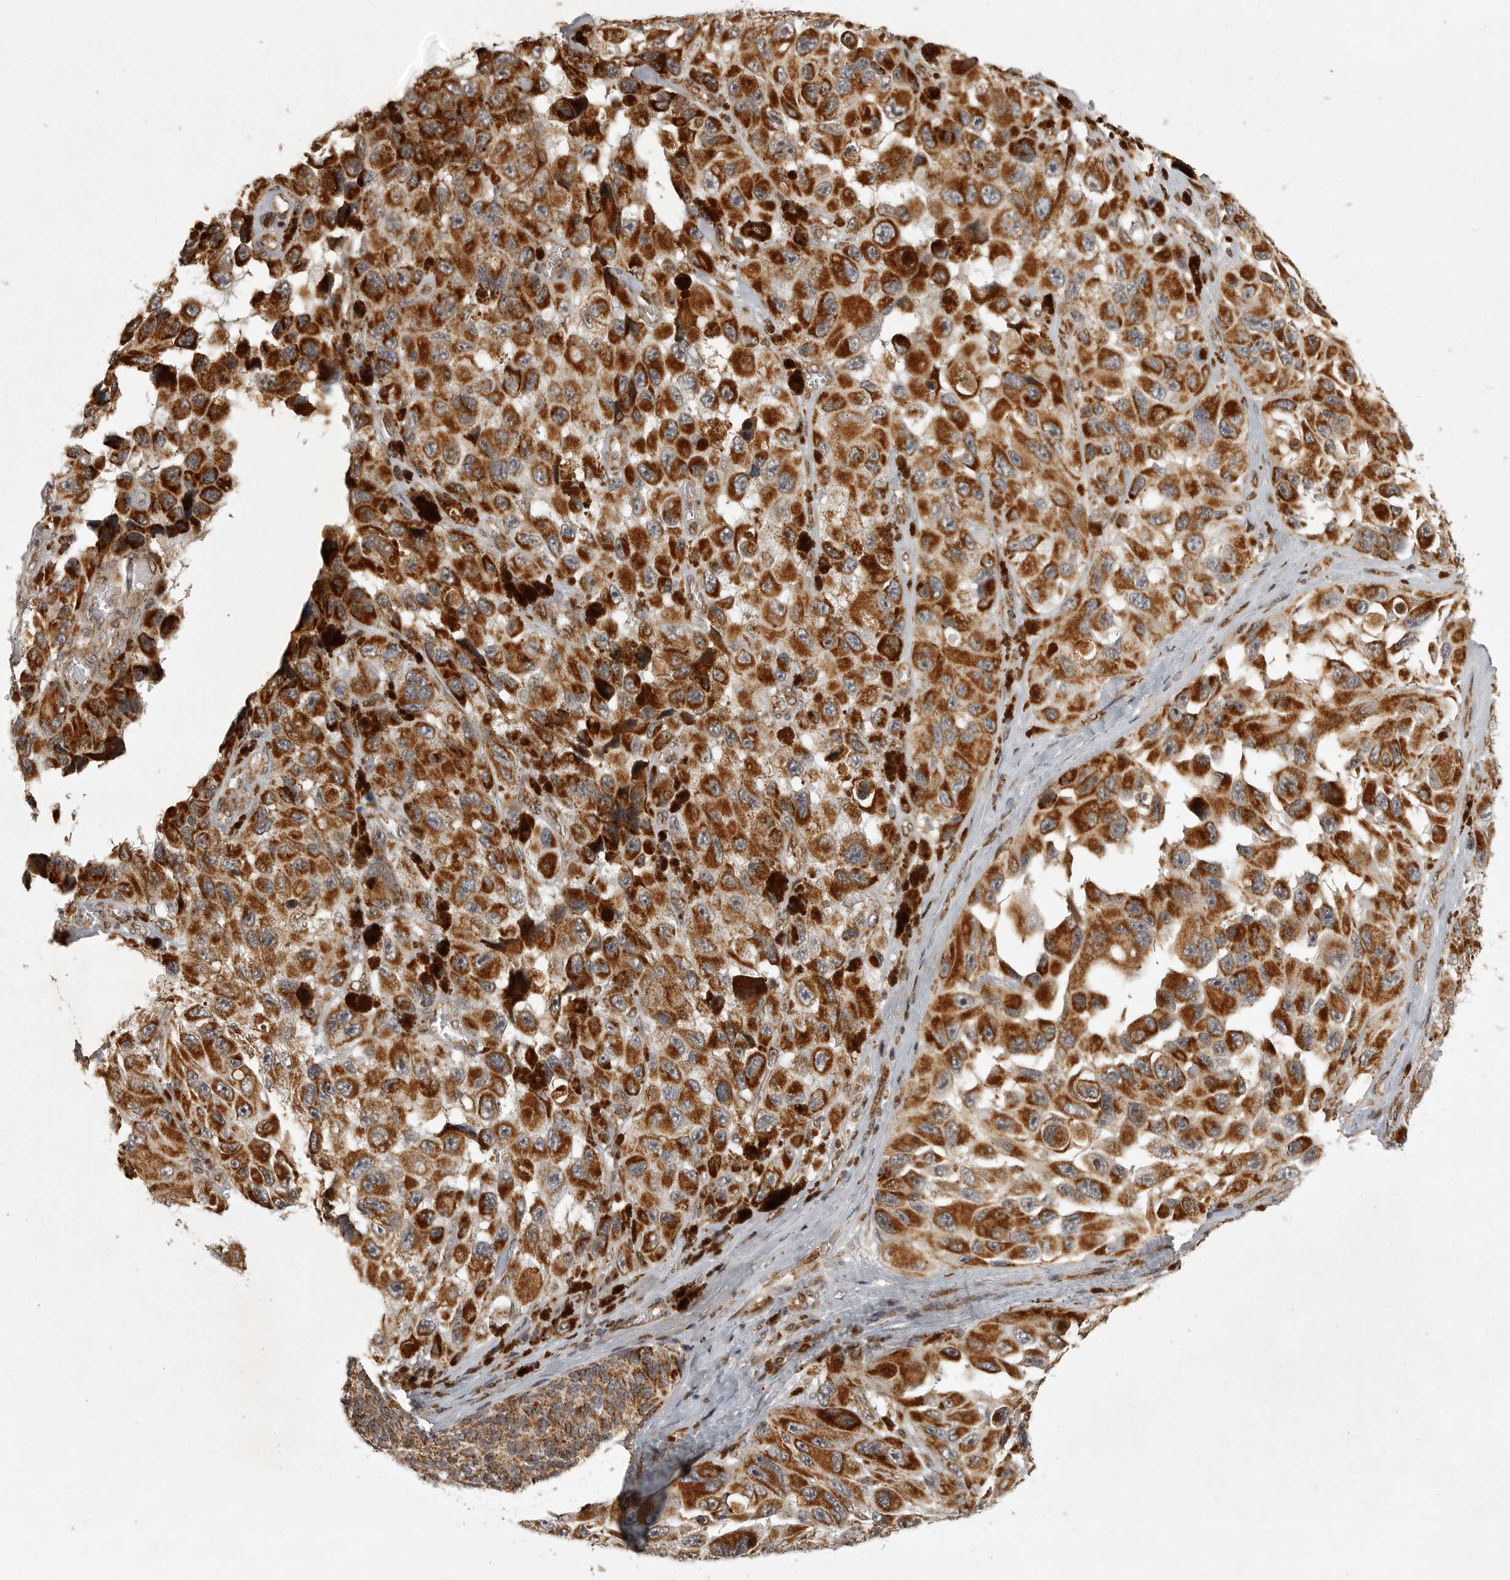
{"staining": {"intensity": "strong", "quantity": ">75%", "location": "cytoplasmic/membranous"}, "tissue": "melanoma", "cell_type": "Tumor cells", "image_type": "cancer", "snomed": [{"axis": "morphology", "description": "Malignant melanoma, NOS"}, {"axis": "topography", "description": "Skin"}], "caption": "Human melanoma stained with a brown dye reveals strong cytoplasmic/membranous positive positivity in about >75% of tumor cells.", "gene": "NARS2", "patient": {"sex": "female", "age": 73}}